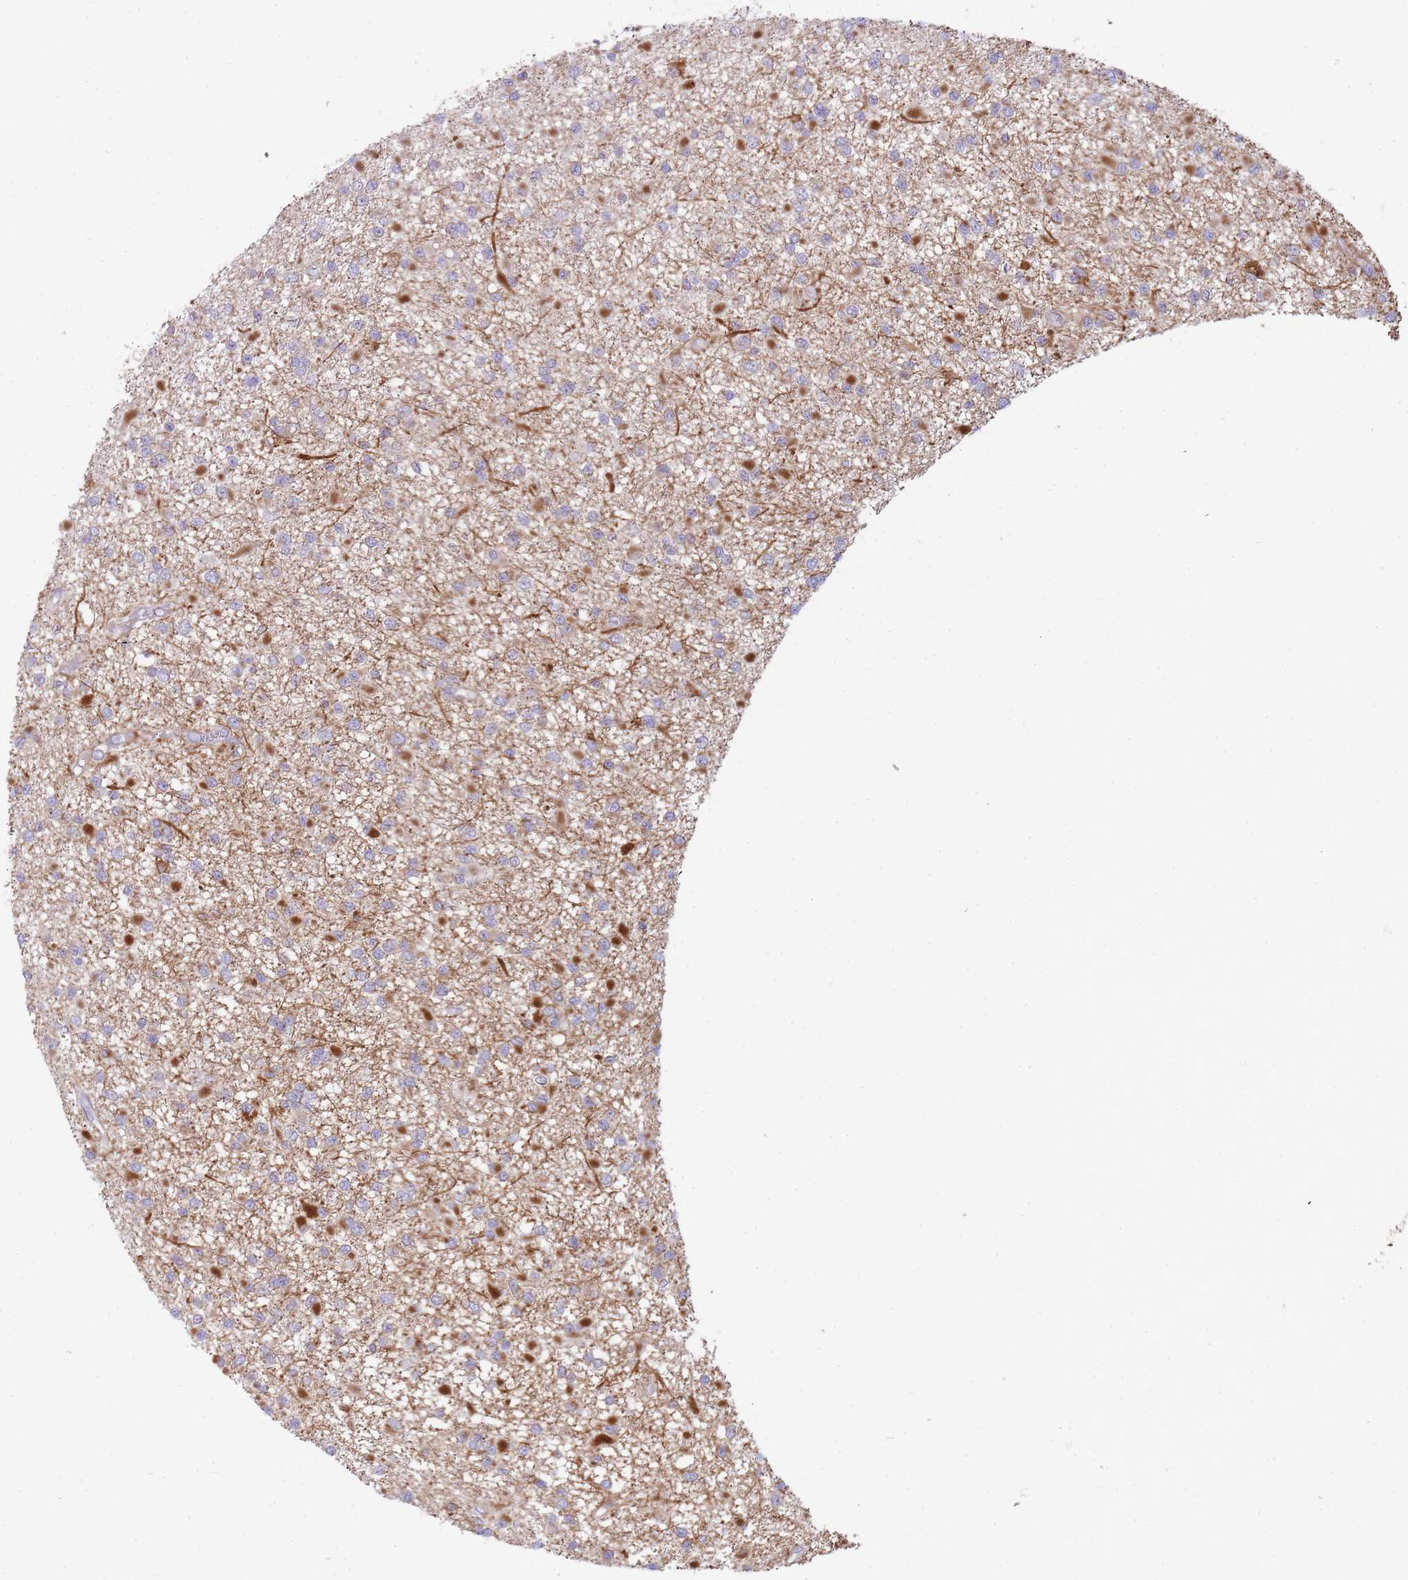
{"staining": {"intensity": "negative", "quantity": "none", "location": "none"}, "tissue": "glioma", "cell_type": "Tumor cells", "image_type": "cancer", "snomed": [{"axis": "morphology", "description": "Glioma, malignant, Low grade"}, {"axis": "topography", "description": "Brain"}], "caption": "IHC of glioma displays no expression in tumor cells.", "gene": "PPP3R2", "patient": {"sex": "female", "age": 22}}